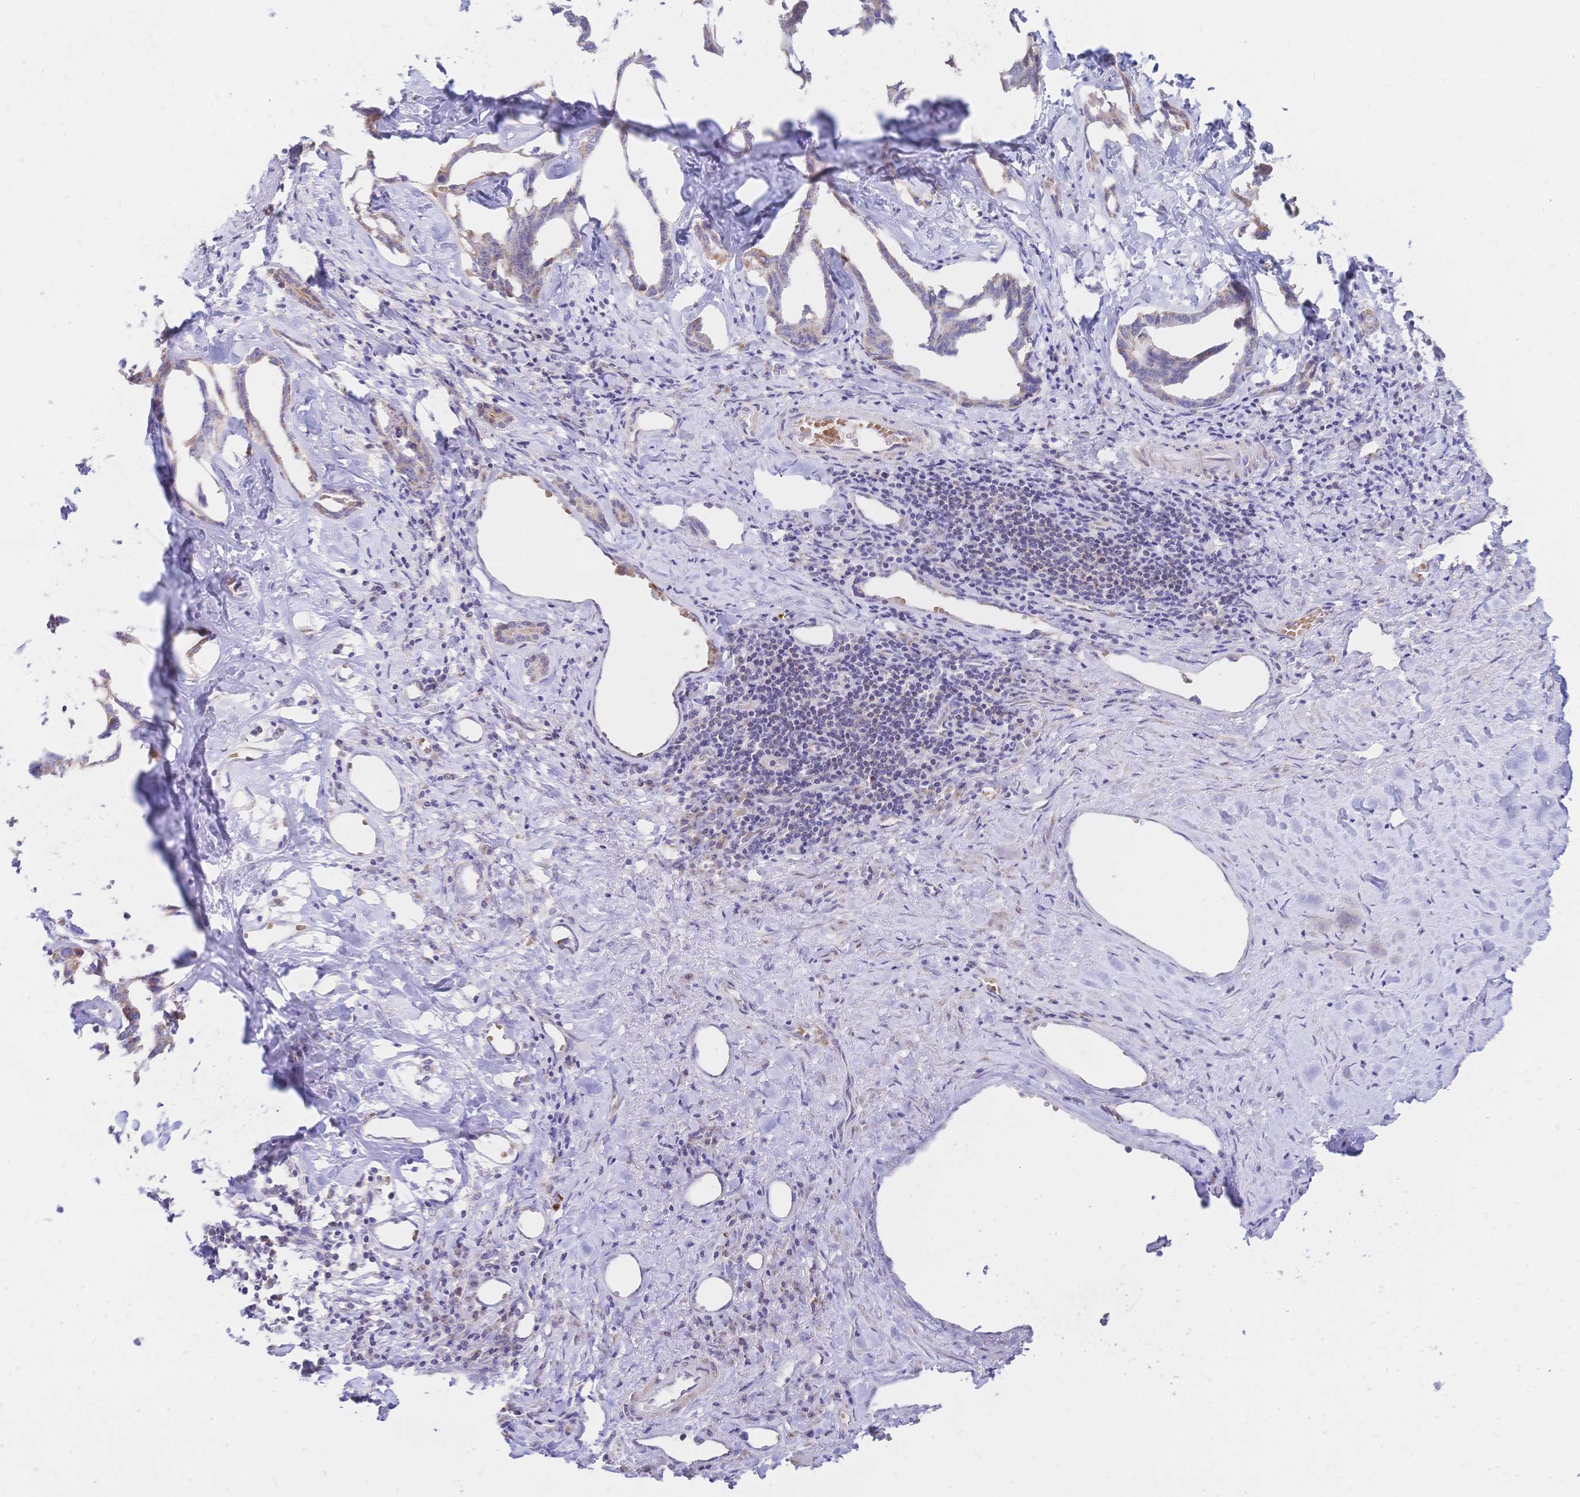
{"staining": {"intensity": "negative", "quantity": "none", "location": "none"}, "tissue": "liver cancer", "cell_type": "Tumor cells", "image_type": "cancer", "snomed": [{"axis": "morphology", "description": "Cholangiocarcinoma"}, {"axis": "topography", "description": "Liver"}], "caption": "The micrograph reveals no staining of tumor cells in liver cancer (cholangiocarcinoma). Brightfield microscopy of immunohistochemistry (IHC) stained with DAB (3,3'-diaminobenzidine) (brown) and hematoxylin (blue), captured at high magnification.", "gene": "CLEC18B", "patient": {"sex": "male", "age": 59}}